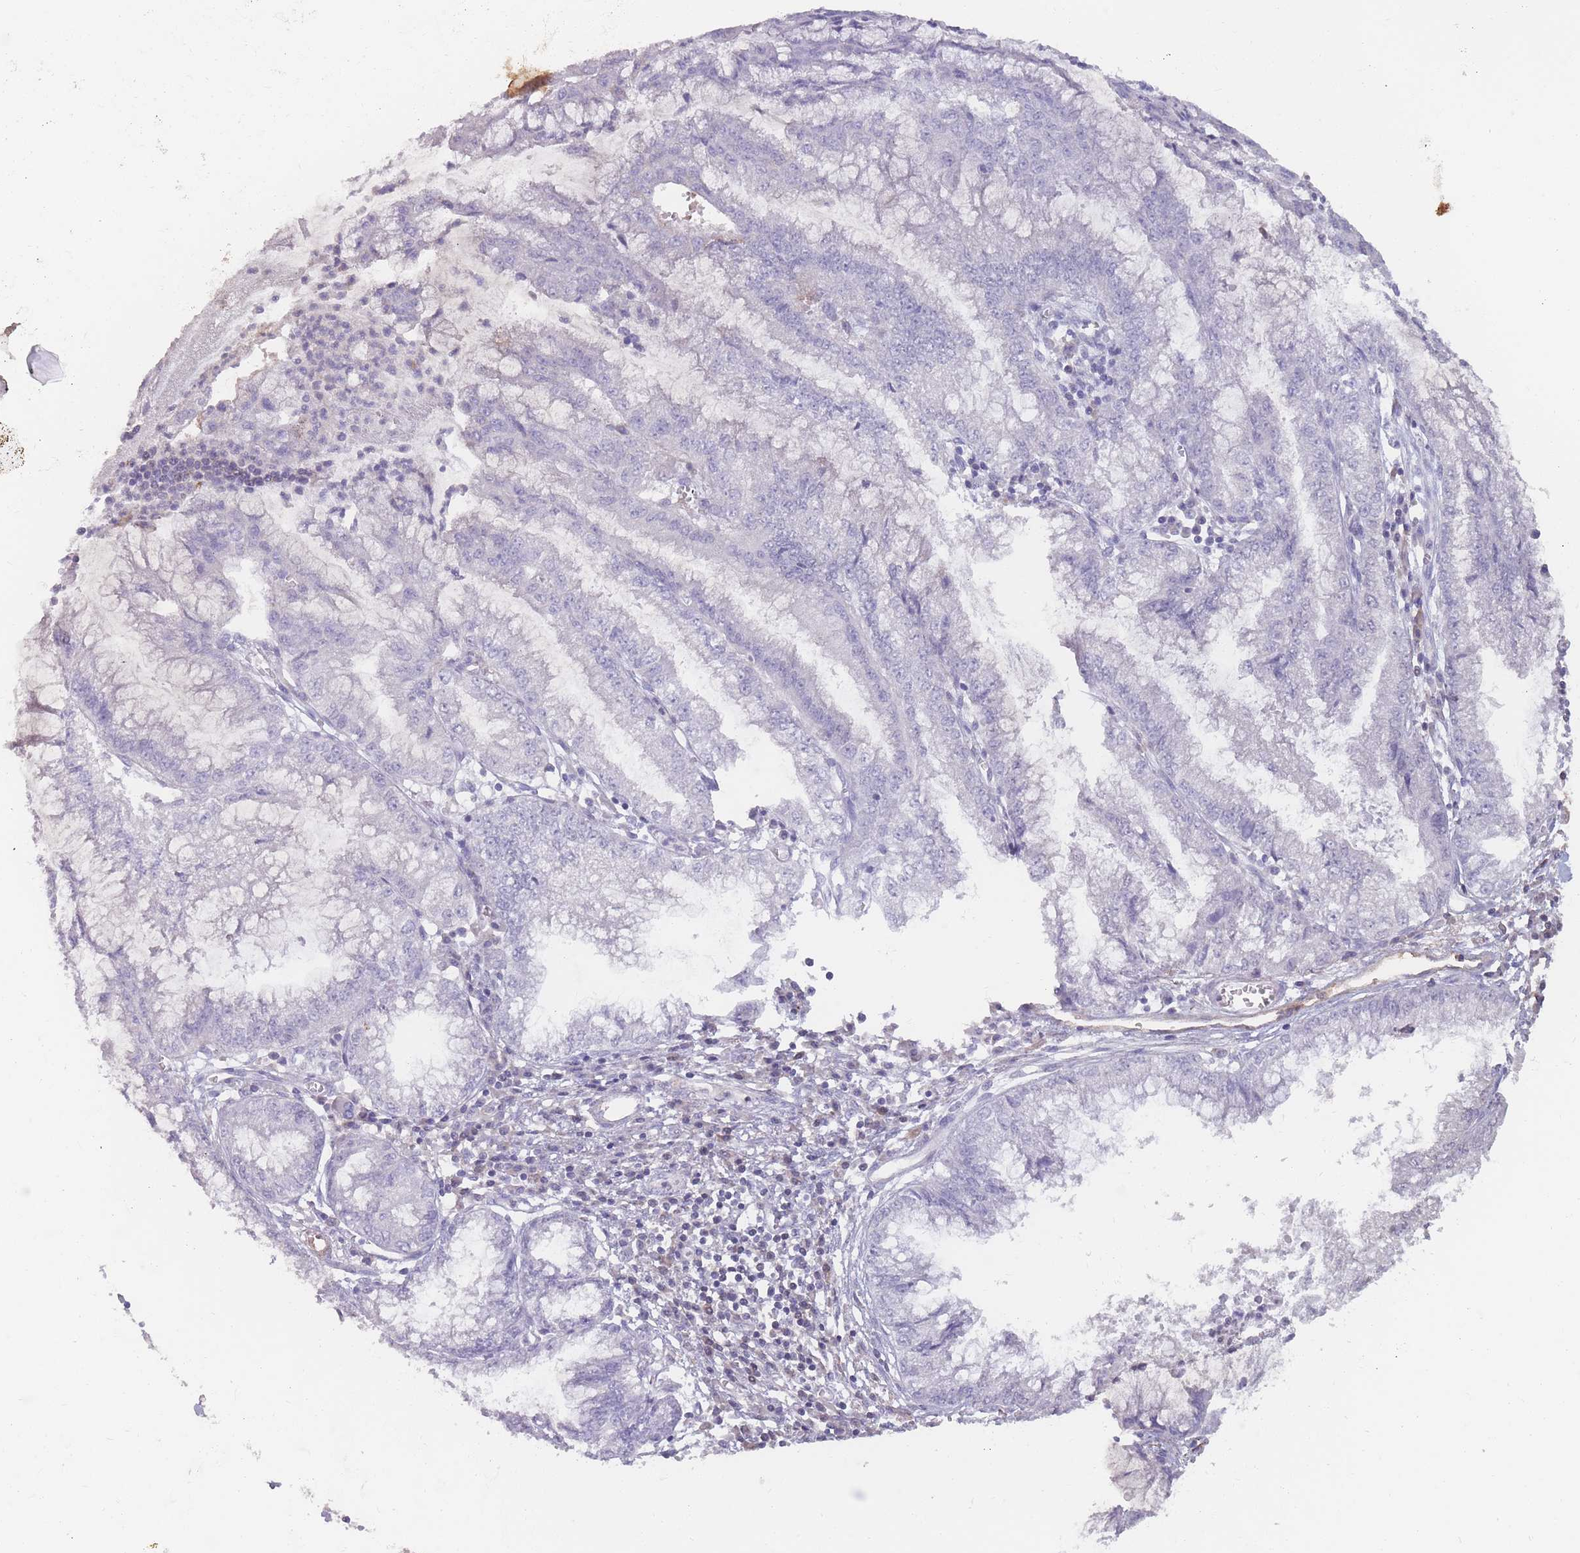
{"staining": {"intensity": "weak", "quantity": "<25%", "location": "cytoplasmic/membranous"}, "tissue": "pancreatic cancer", "cell_type": "Tumor cells", "image_type": "cancer", "snomed": [{"axis": "morphology", "description": "Adenocarcinoma, NOS"}, {"axis": "topography", "description": "Pancreas"}], "caption": "Immunohistochemistry (IHC) photomicrograph of neoplastic tissue: pancreatic cancer (adenocarcinoma) stained with DAB (3,3'-diaminobenzidine) displays no significant protein staining in tumor cells.", "gene": "PRG4", "patient": {"sex": "male", "age": 73}}